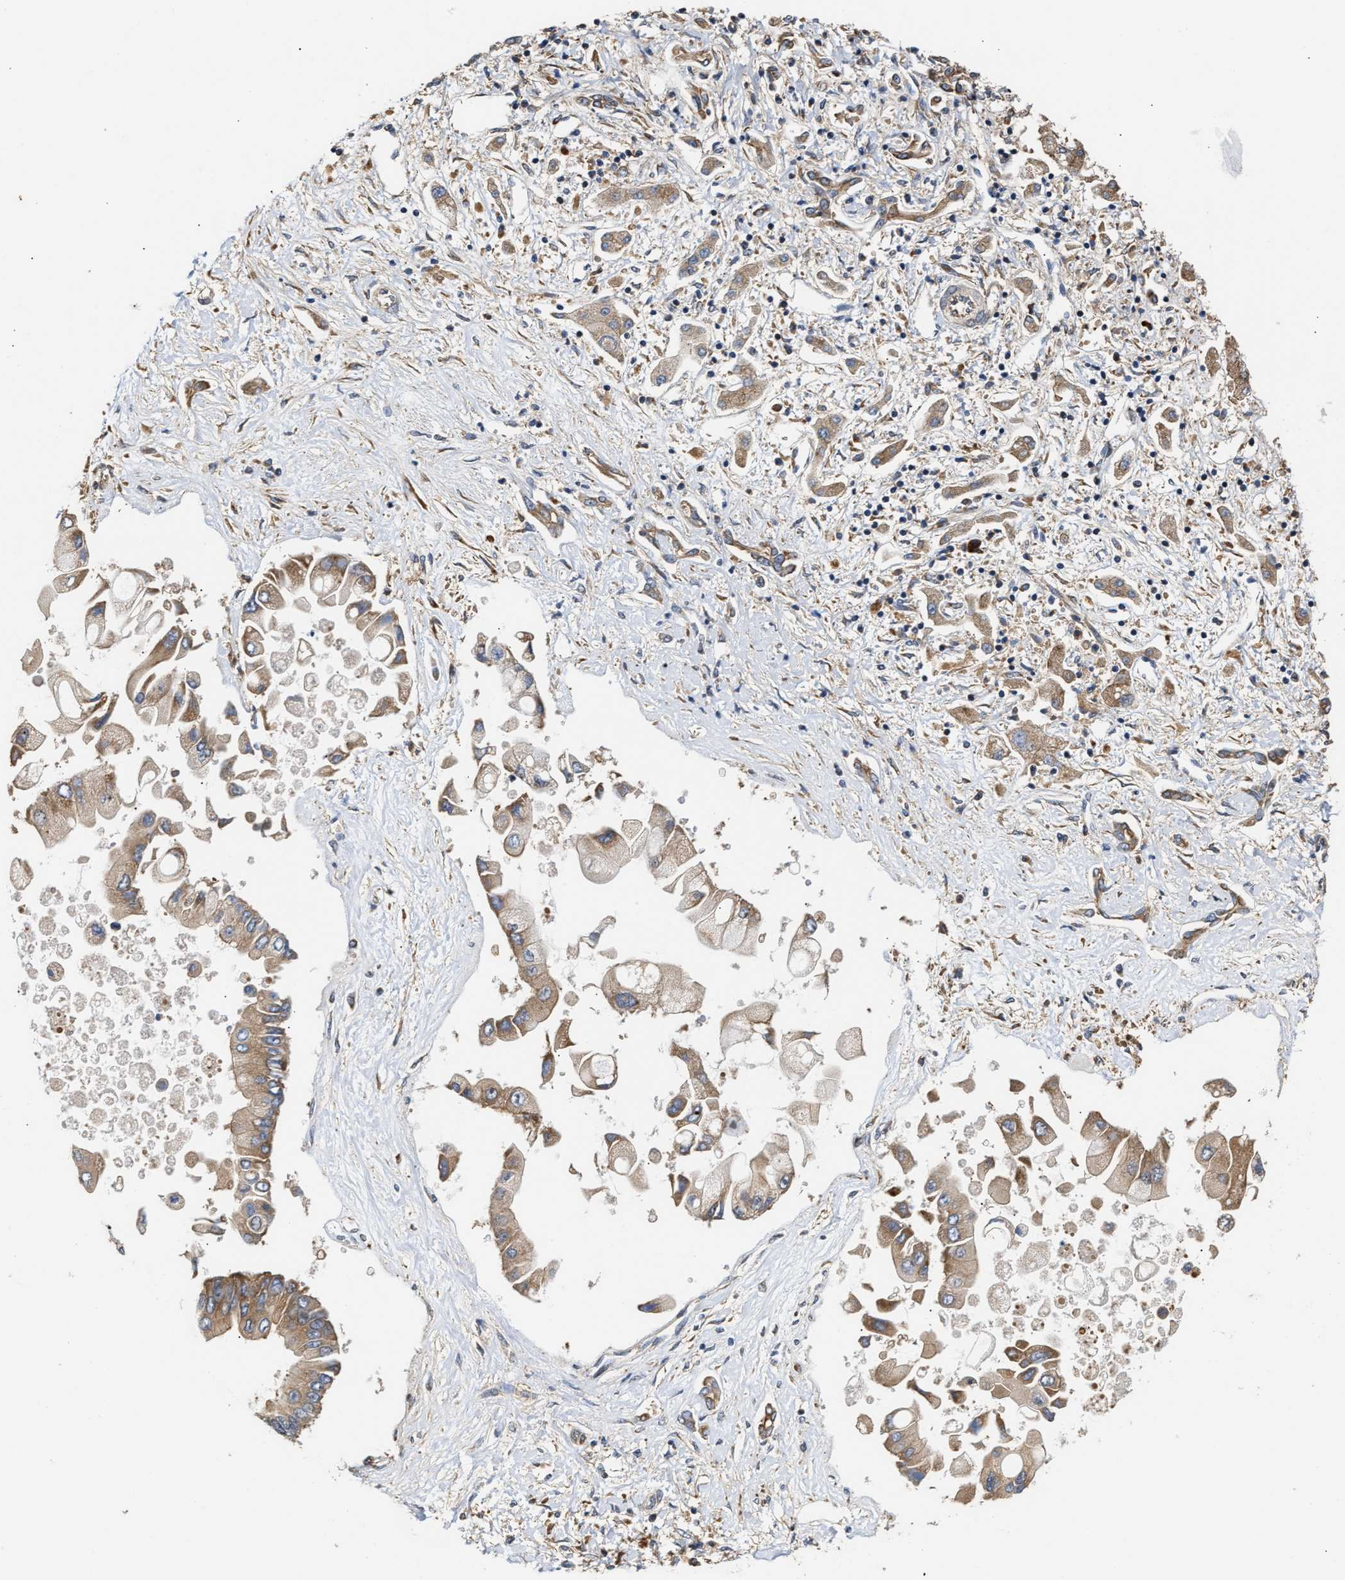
{"staining": {"intensity": "moderate", "quantity": ">75%", "location": "cytoplasmic/membranous"}, "tissue": "liver cancer", "cell_type": "Tumor cells", "image_type": "cancer", "snomed": [{"axis": "morphology", "description": "Cholangiocarcinoma"}, {"axis": "topography", "description": "Liver"}], "caption": "Liver cancer (cholangiocarcinoma) was stained to show a protein in brown. There is medium levels of moderate cytoplasmic/membranous expression in about >75% of tumor cells.", "gene": "CLIP2", "patient": {"sex": "male", "age": 50}}